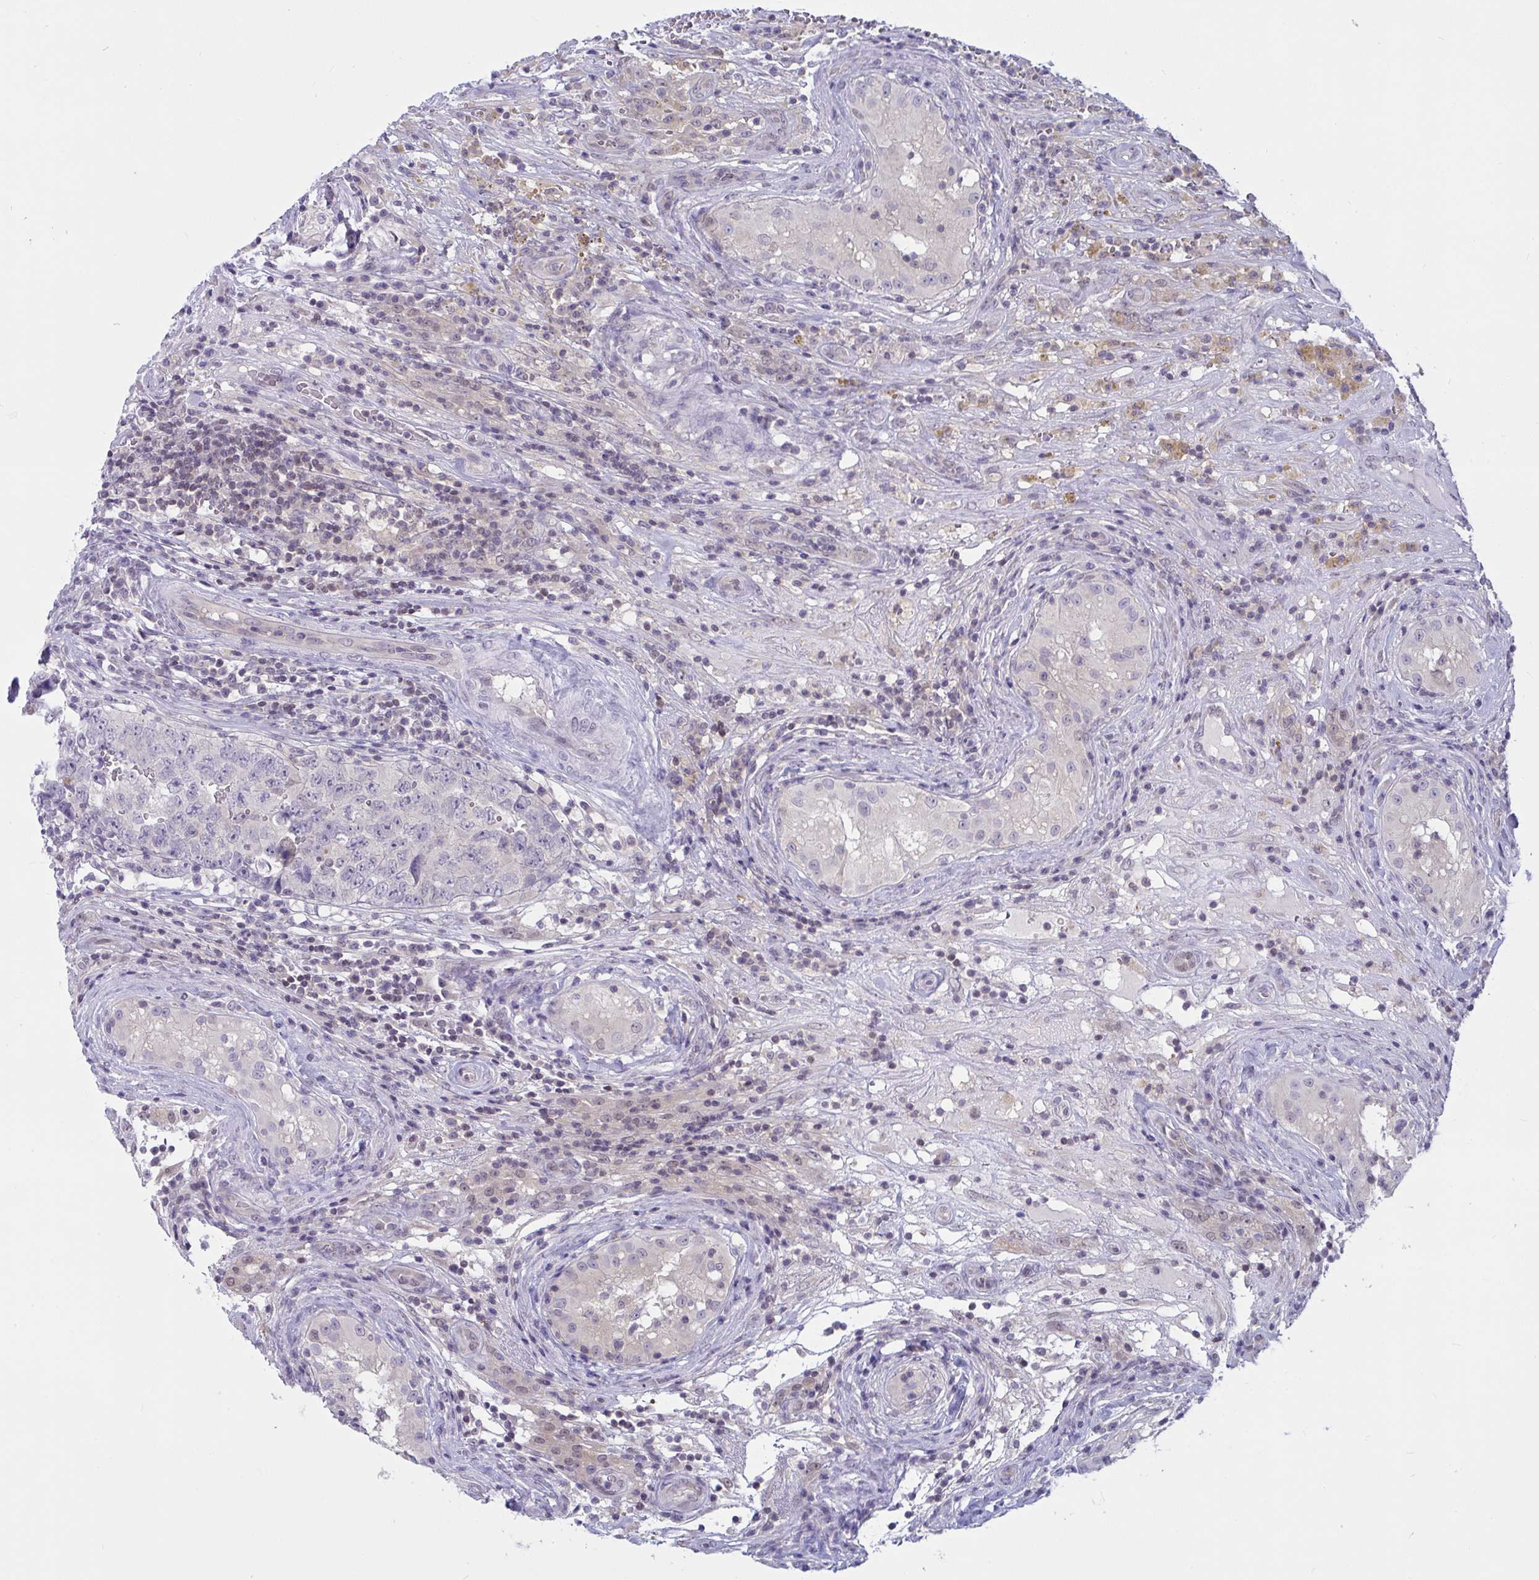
{"staining": {"intensity": "weak", "quantity": "<25%", "location": "nuclear"}, "tissue": "testis cancer", "cell_type": "Tumor cells", "image_type": "cancer", "snomed": [{"axis": "morphology", "description": "Seminoma, NOS"}, {"axis": "morphology", "description": "Teratoma, malignant, NOS"}, {"axis": "topography", "description": "Testis"}], "caption": "Micrograph shows no significant protein expression in tumor cells of teratoma (malignant) (testis).", "gene": "TSN", "patient": {"sex": "male", "age": 34}}